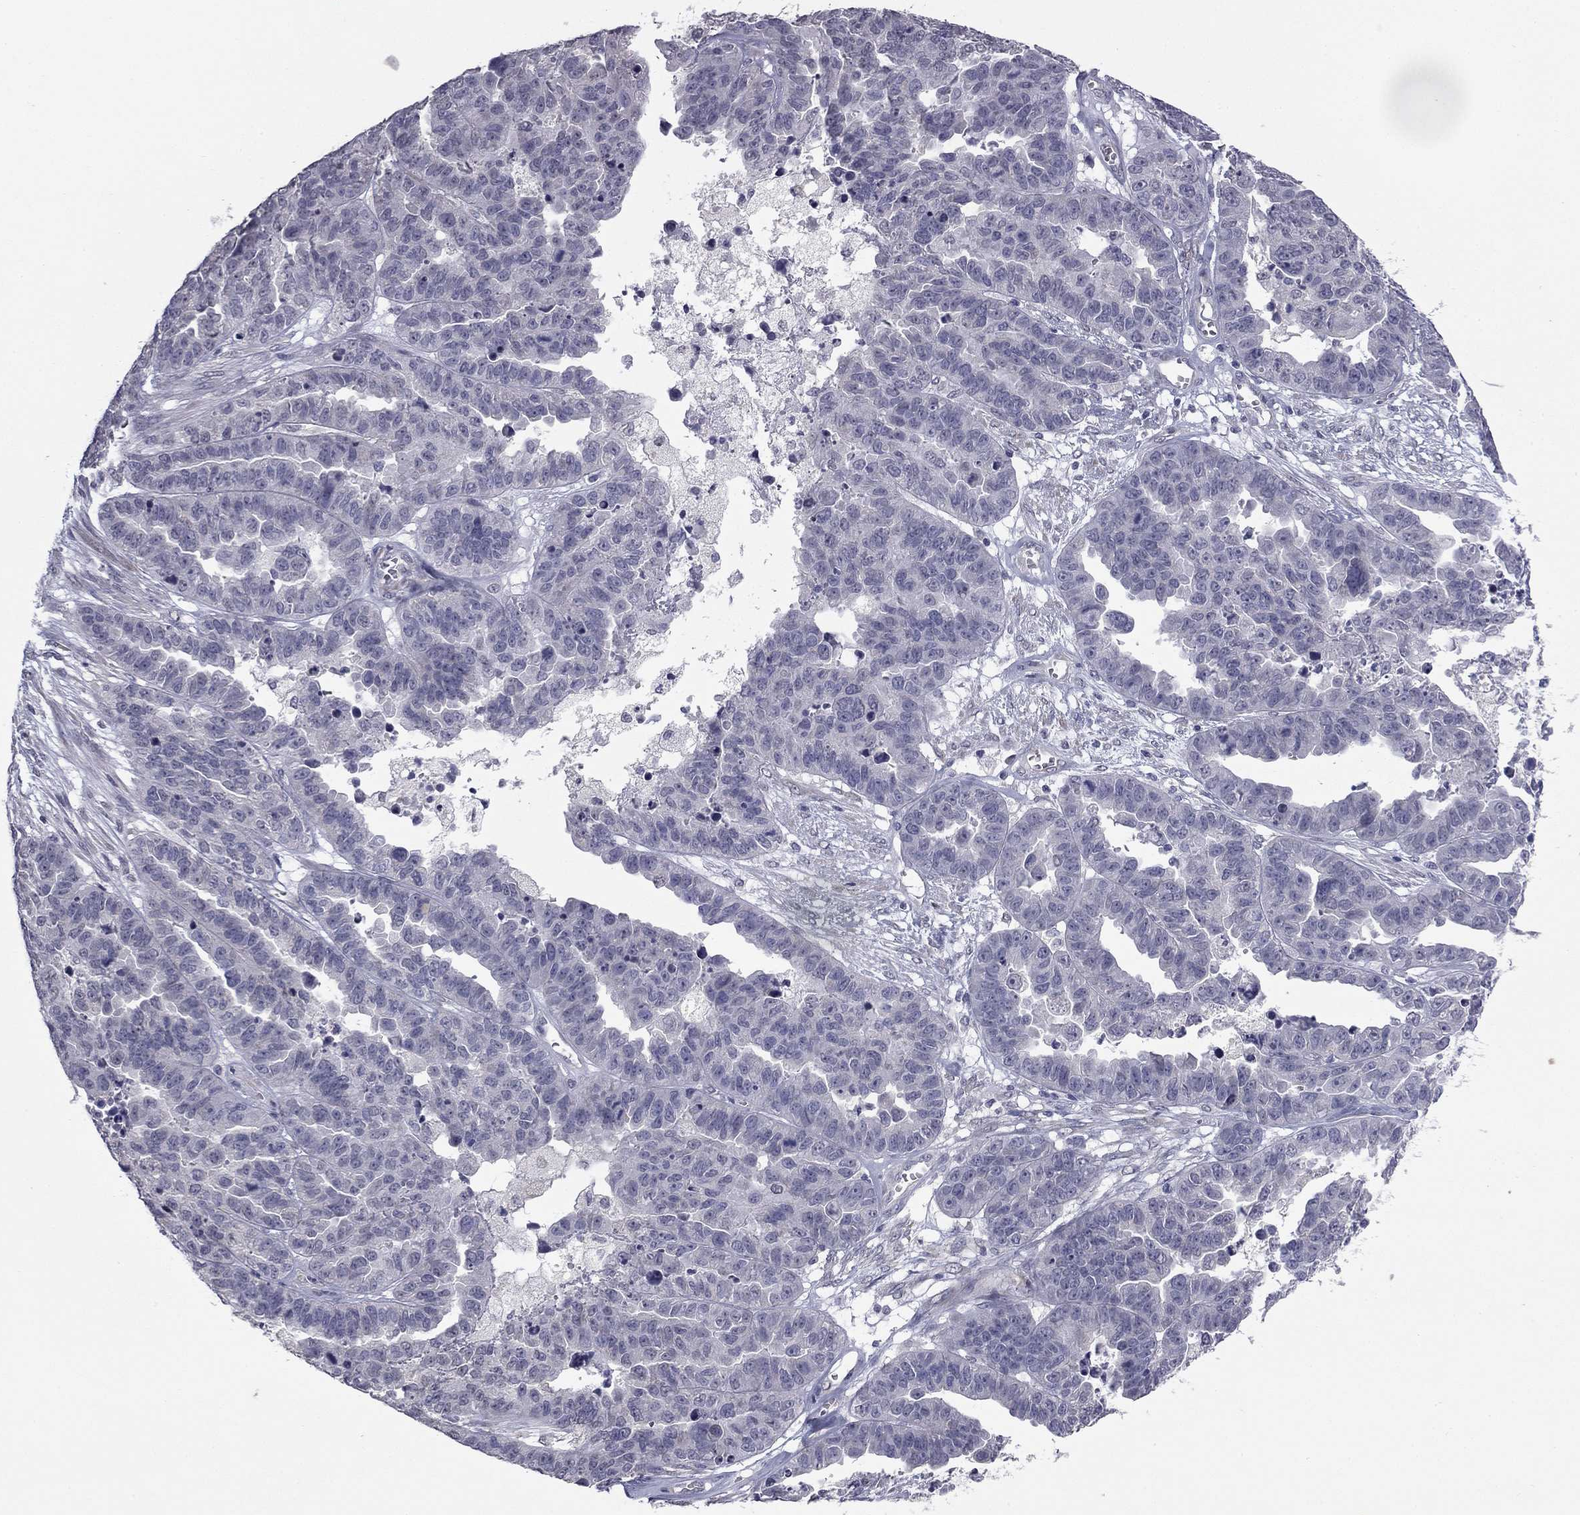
{"staining": {"intensity": "negative", "quantity": "none", "location": "none"}, "tissue": "ovarian cancer", "cell_type": "Tumor cells", "image_type": "cancer", "snomed": [{"axis": "morphology", "description": "Cystadenocarcinoma, serous, NOS"}, {"axis": "topography", "description": "Ovary"}], "caption": "The photomicrograph reveals no staining of tumor cells in serous cystadenocarcinoma (ovarian).", "gene": "PRRT2", "patient": {"sex": "female", "age": 87}}